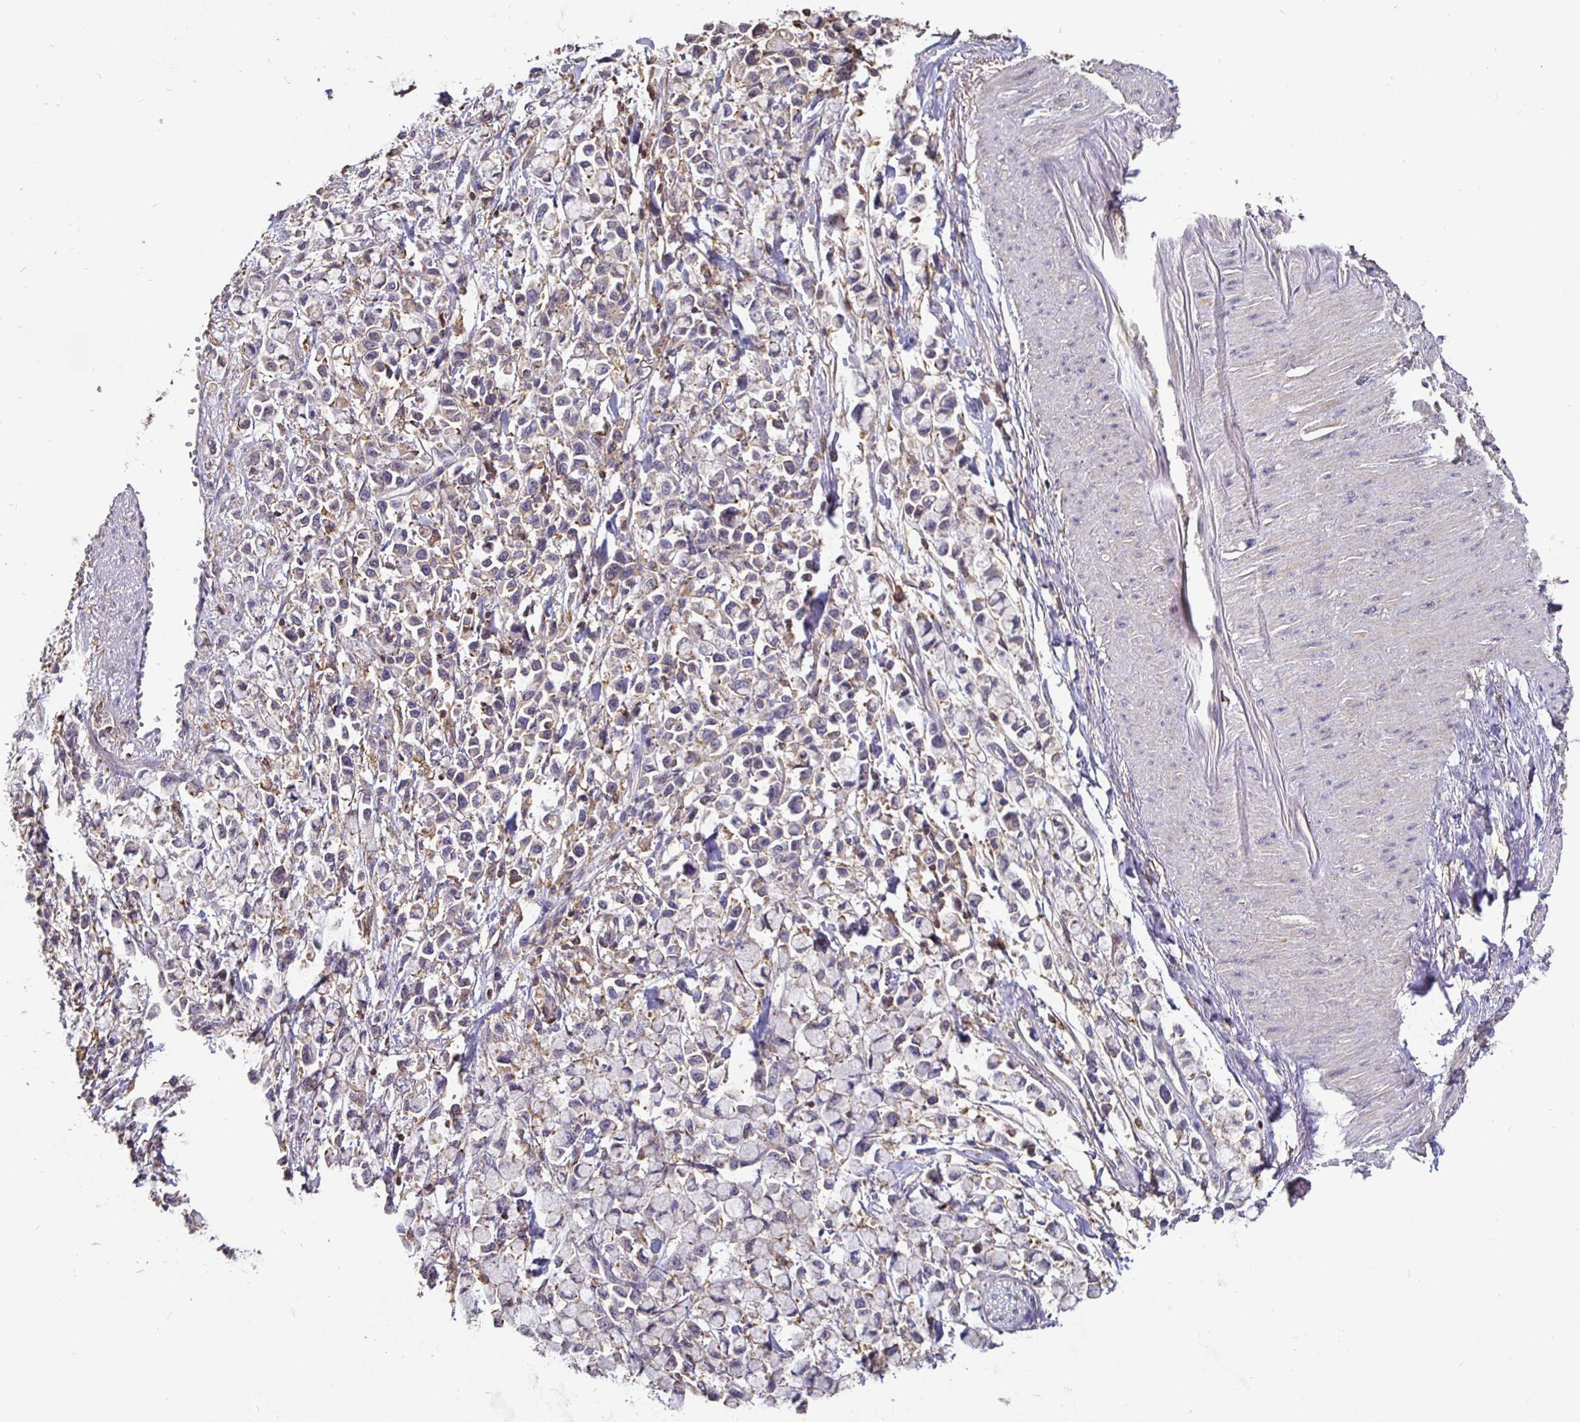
{"staining": {"intensity": "negative", "quantity": "none", "location": "none"}, "tissue": "stomach cancer", "cell_type": "Tumor cells", "image_type": "cancer", "snomed": [{"axis": "morphology", "description": "Adenocarcinoma, NOS"}, {"axis": "topography", "description": "Stomach"}], "caption": "Tumor cells show no significant protein expression in stomach cancer (adenocarcinoma).", "gene": "C1QTNF7", "patient": {"sex": "female", "age": 81}}